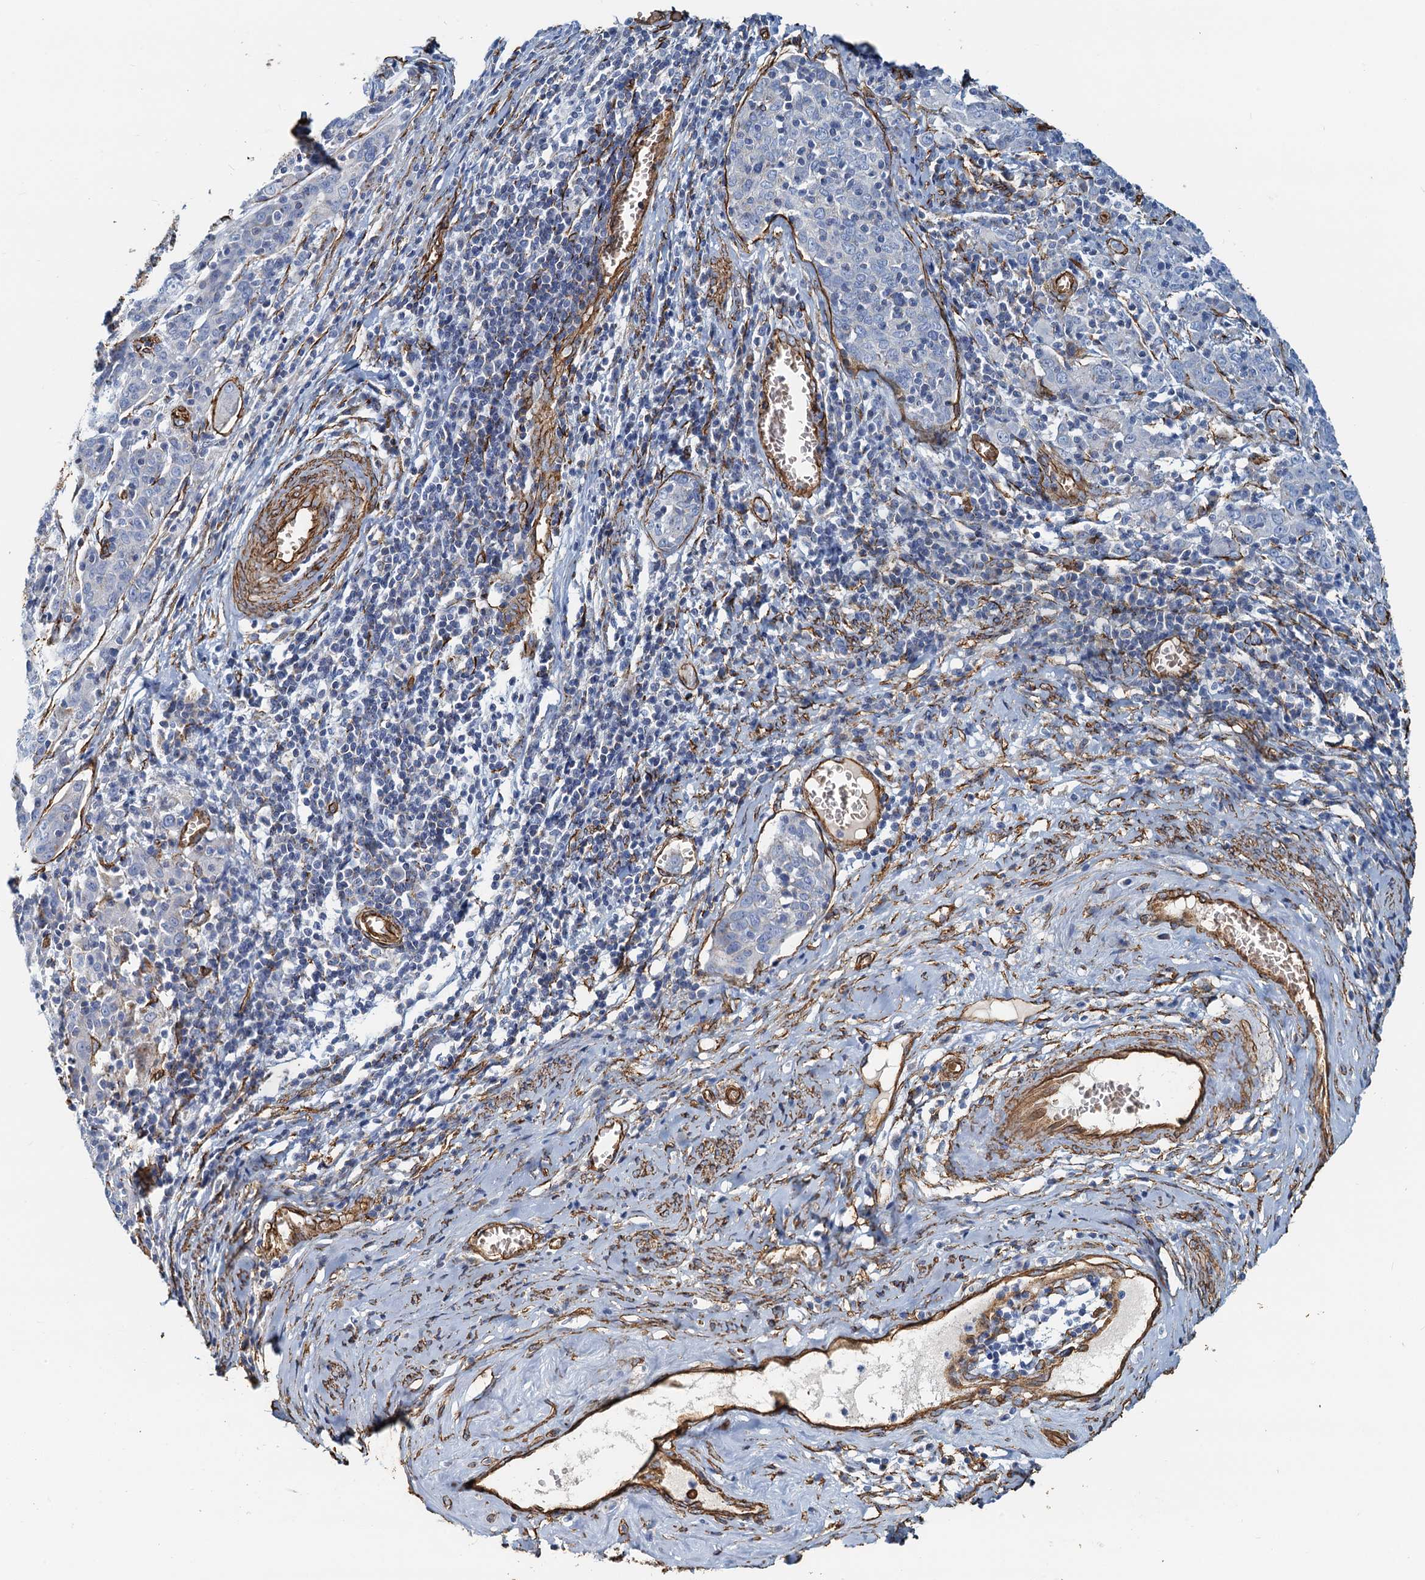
{"staining": {"intensity": "negative", "quantity": "none", "location": "none"}, "tissue": "cervical cancer", "cell_type": "Tumor cells", "image_type": "cancer", "snomed": [{"axis": "morphology", "description": "Squamous cell carcinoma, NOS"}, {"axis": "topography", "description": "Cervix"}], "caption": "The IHC photomicrograph has no significant positivity in tumor cells of squamous cell carcinoma (cervical) tissue.", "gene": "DGKG", "patient": {"sex": "female", "age": 67}}